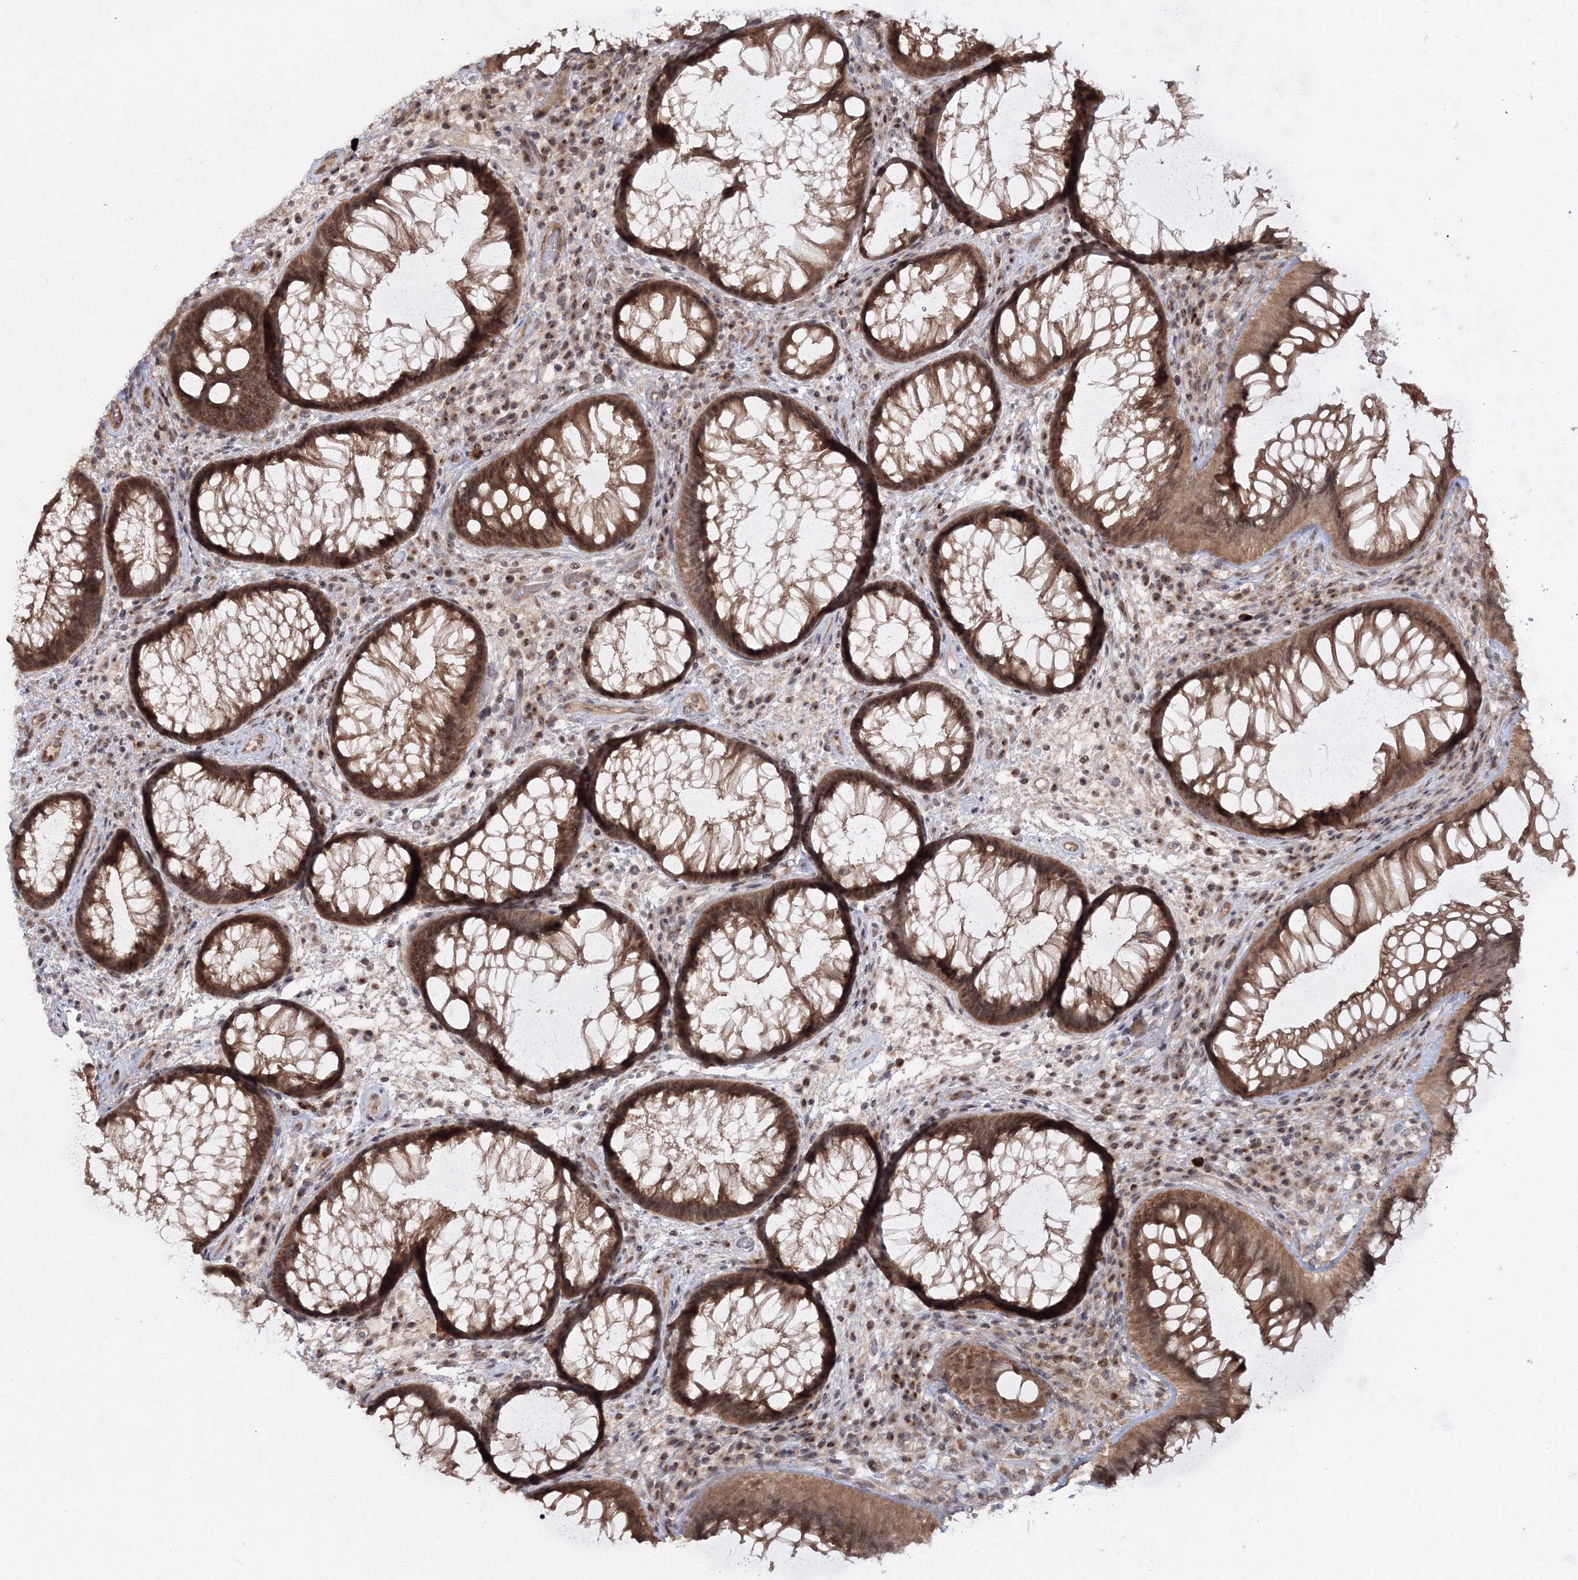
{"staining": {"intensity": "strong", "quantity": ">75%", "location": "cytoplasmic/membranous,nuclear"}, "tissue": "rectum", "cell_type": "Glandular cells", "image_type": "normal", "snomed": [{"axis": "morphology", "description": "Normal tissue, NOS"}, {"axis": "topography", "description": "Rectum"}], "caption": "Immunohistochemistry of unremarkable human rectum exhibits high levels of strong cytoplasmic/membranous,nuclear positivity in about >75% of glandular cells.", "gene": "ZFAND6", "patient": {"sex": "male", "age": 51}}